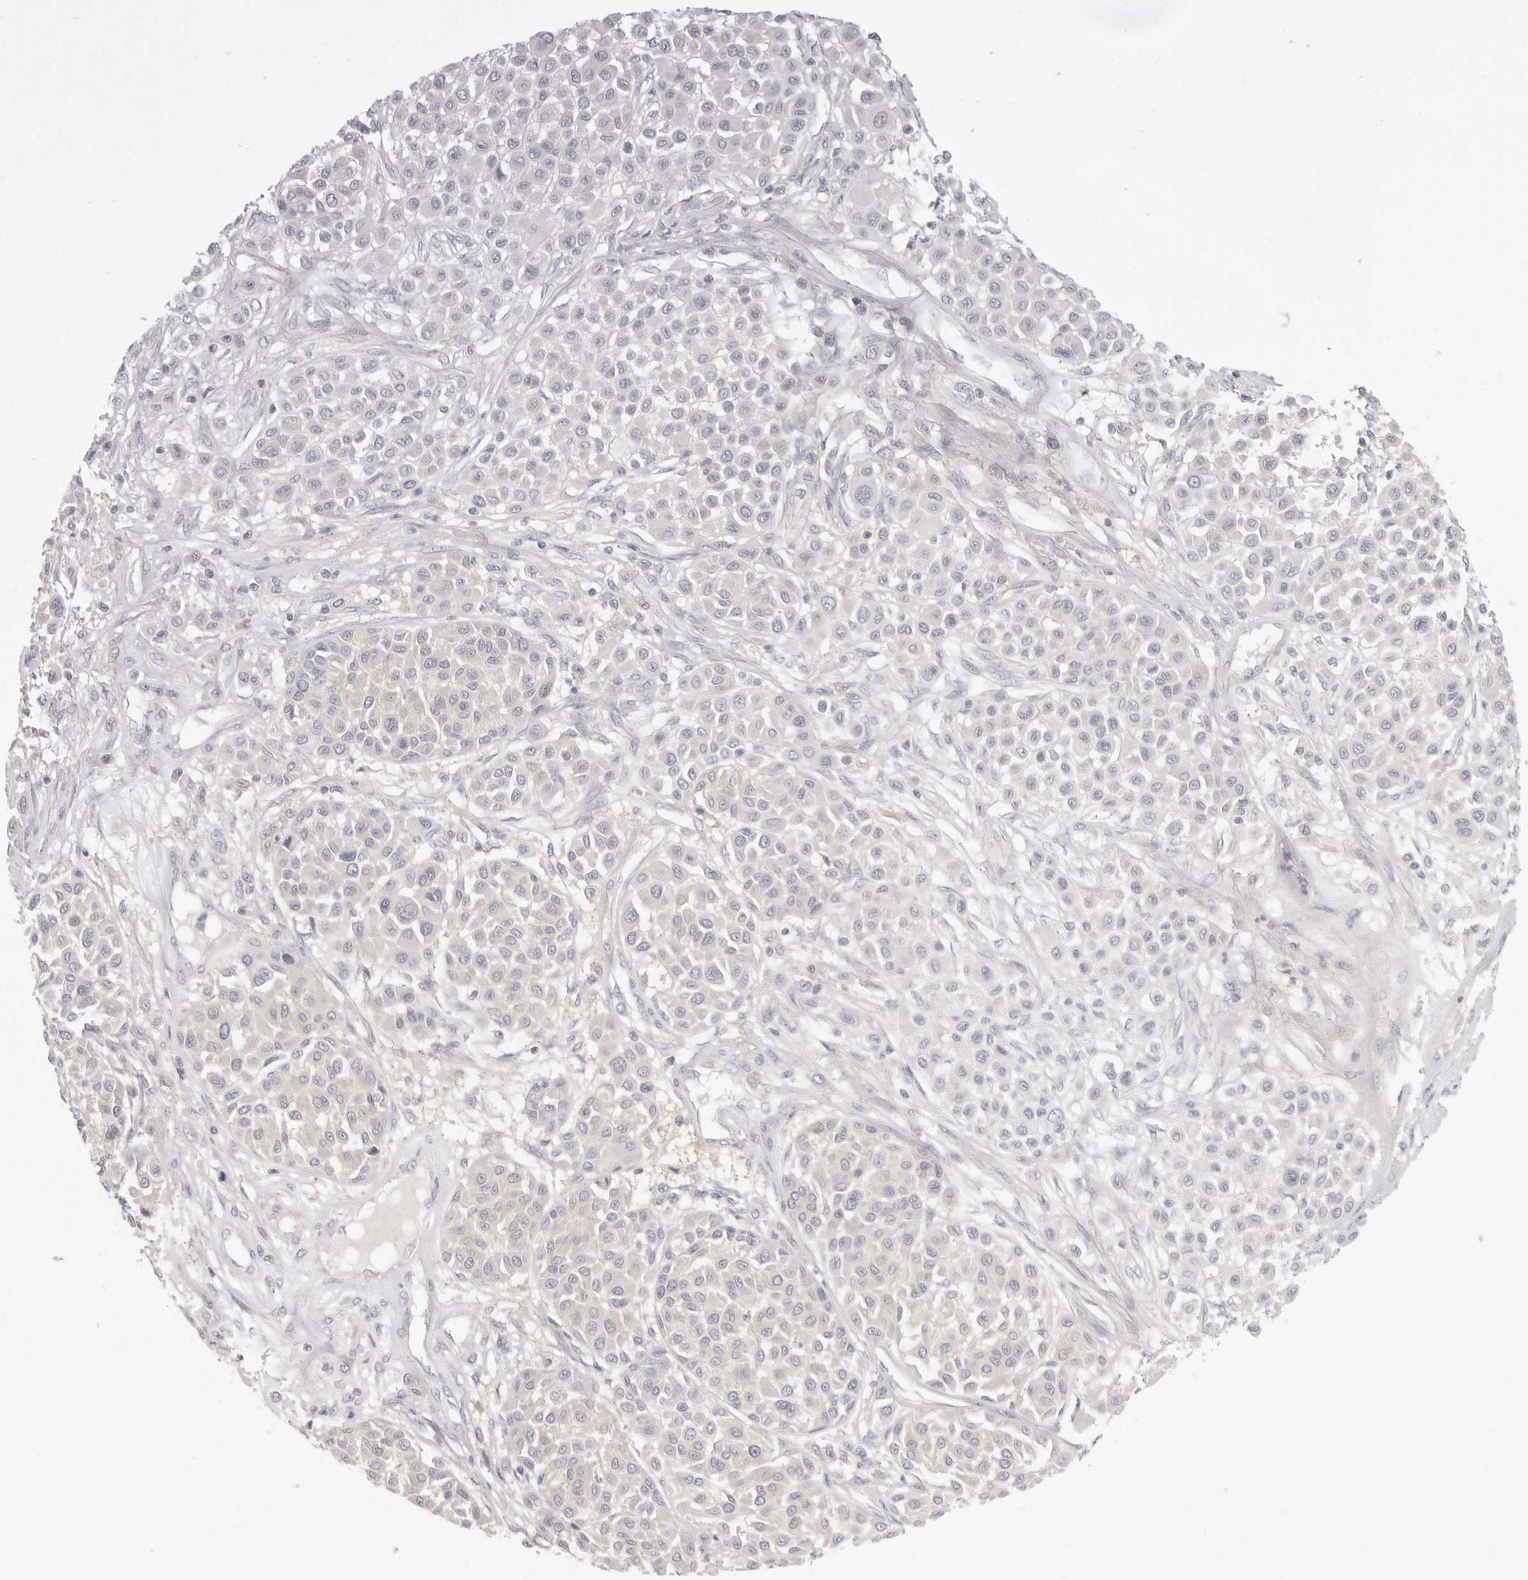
{"staining": {"intensity": "negative", "quantity": "none", "location": "none"}, "tissue": "melanoma", "cell_type": "Tumor cells", "image_type": "cancer", "snomed": [{"axis": "morphology", "description": "Malignant melanoma, Metastatic site"}, {"axis": "topography", "description": "Soft tissue"}], "caption": "The histopathology image displays no significant positivity in tumor cells of malignant melanoma (metastatic site). The staining is performed using DAB (3,3'-diaminobenzidine) brown chromogen with nuclei counter-stained in using hematoxylin.", "gene": "AHDC1", "patient": {"sex": "male", "age": 41}}